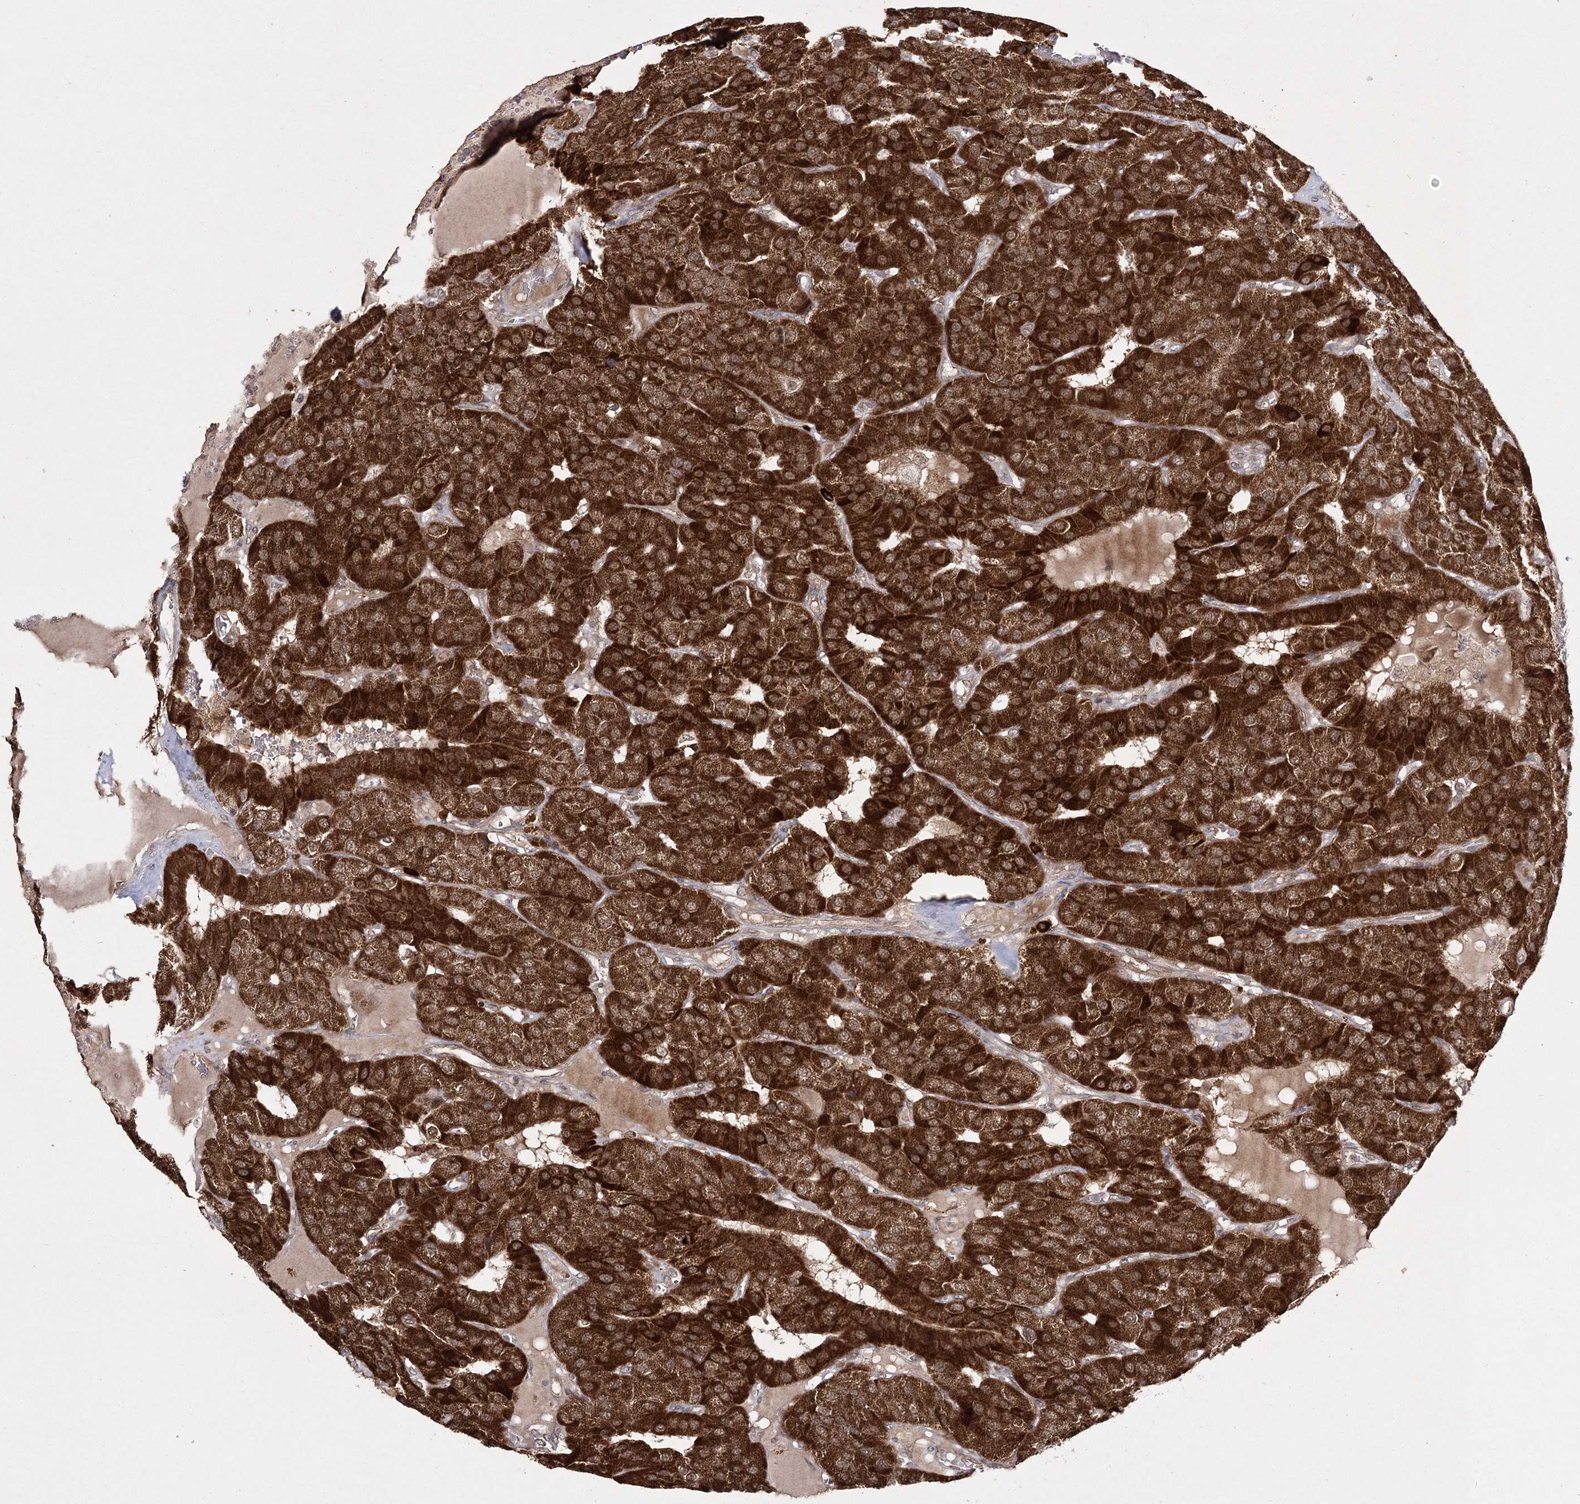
{"staining": {"intensity": "strong", "quantity": ">75%", "location": "cytoplasmic/membranous"}, "tissue": "parathyroid gland", "cell_type": "Glandular cells", "image_type": "normal", "snomed": [{"axis": "morphology", "description": "Normal tissue, NOS"}, {"axis": "morphology", "description": "Adenoma, NOS"}, {"axis": "topography", "description": "Parathyroid gland"}], "caption": "Immunohistochemistry (IHC) photomicrograph of normal human parathyroid gland stained for a protein (brown), which exhibits high levels of strong cytoplasmic/membranous staining in approximately >75% of glandular cells.", "gene": "TRNT1", "patient": {"sex": "female", "age": 86}}